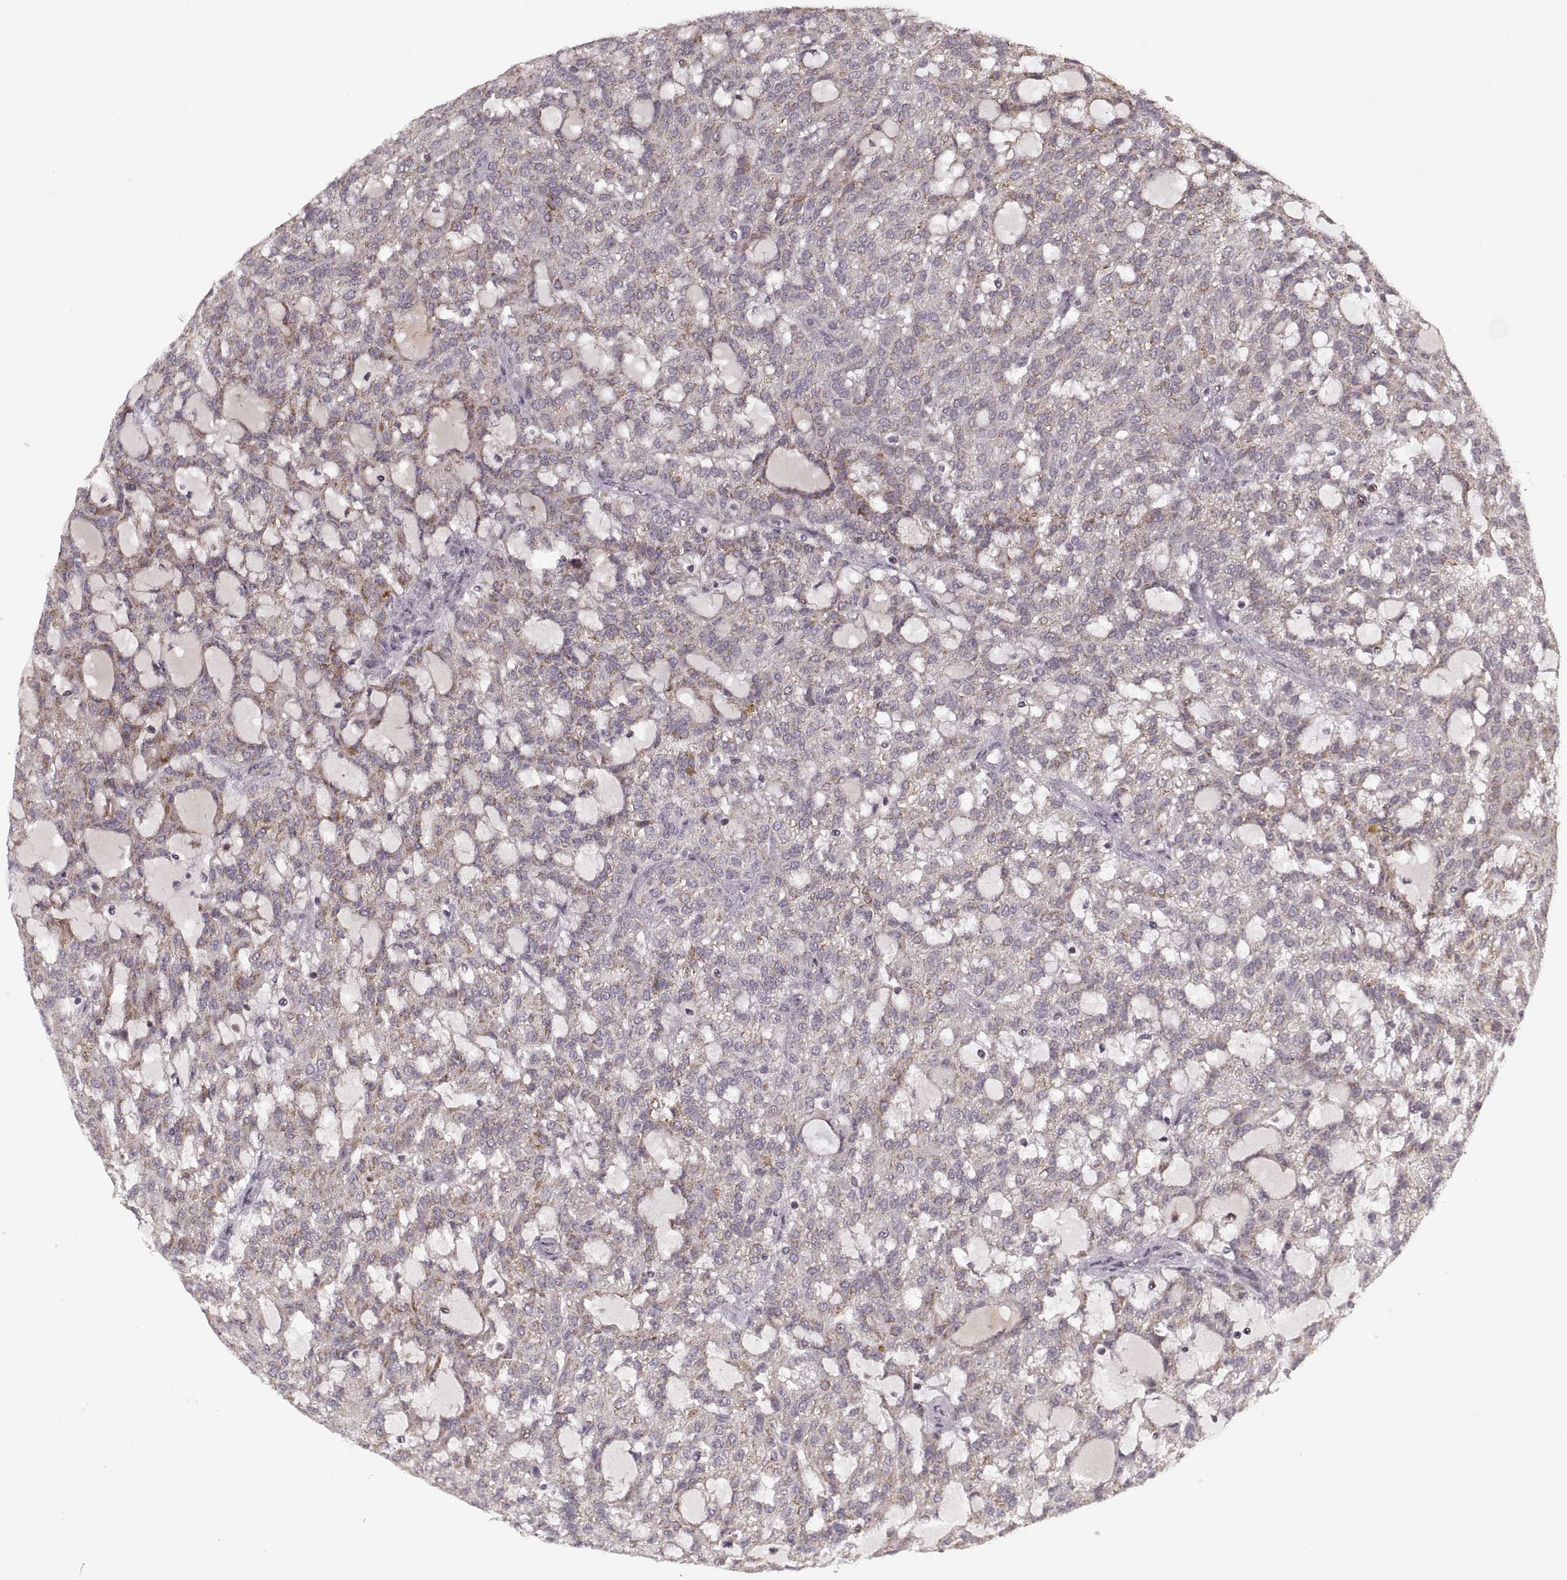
{"staining": {"intensity": "moderate", "quantity": "<25%", "location": "cytoplasmic/membranous"}, "tissue": "renal cancer", "cell_type": "Tumor cells", "image_type": "cancer", "snomed": [{"axis": "morphology", "description": "Adenocarcinoma, NOS"}, {"axis": "topography", "description": "Kidney"}], "caption": "An immunohistochemistry micrograph of tumor tissue is shown. Protein staining in brown shows moderate cytoplasmic/membranous positivity in renal cancer (adenocarcinoma) within tumor cells.", "gene": "ASIC3", "patient": {"sex": "male", "age": 63}}